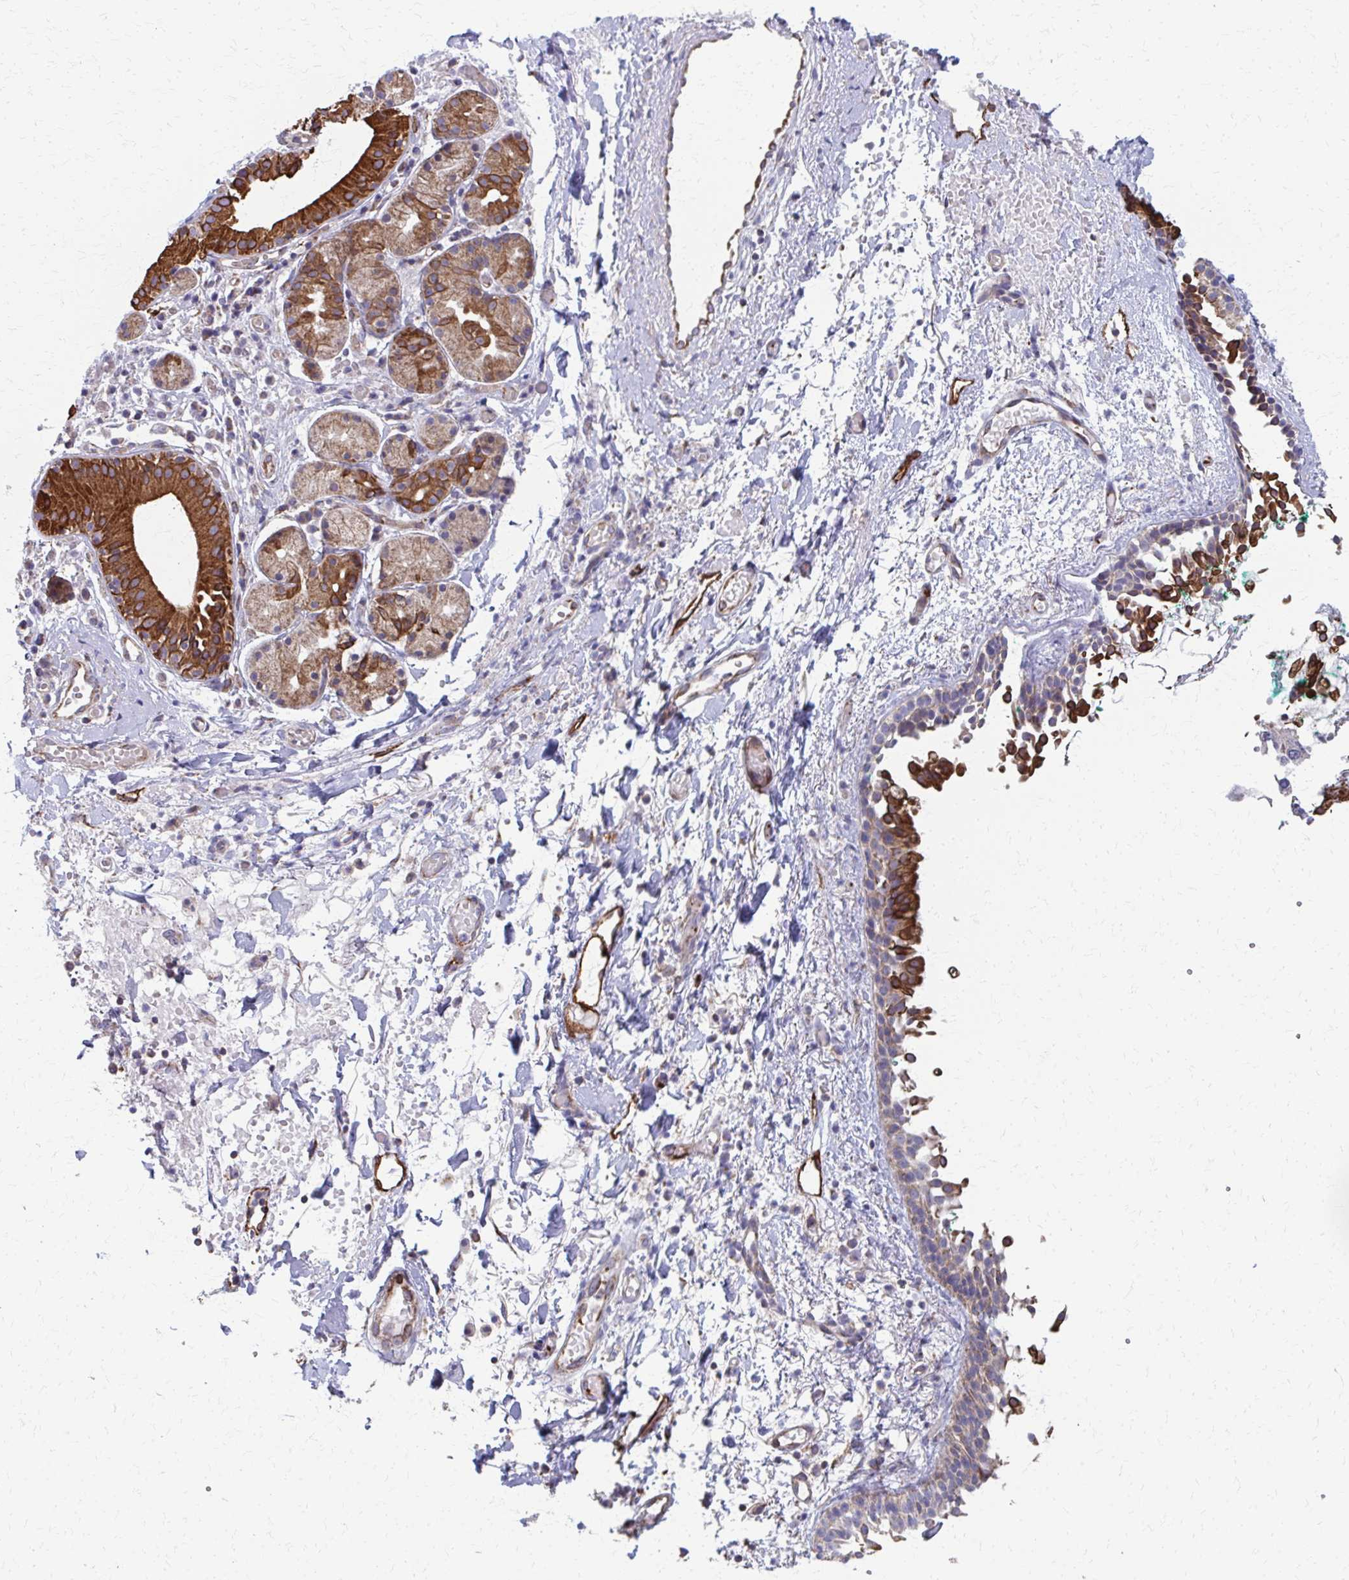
{"staining": {"intensity": "strong", "quantity": "25%-75%", "location": "cytoplasmic/membranous"}, "tissue": "nasopharynx", "cell_type": "Respiratory epithelial cells", "image_type": "normal", "snomed": [{"axis": "morphology", "description": "Normal tissue, NOS"}, {"axis": "morphology", "description": "Basal cell carcinoma"}, {"axis": "topography", "description": "Cartilage tissue"}, {"axis": "topography", "description": "Nasopharynx"}, {"axis": "topography", "description": "Oral tissue"}], "caption": "Immunohistochemical staining of benign nasopharynx shows 25%-75% levels of strong cytoplasmic/membranous protein staining in about 25%-75% of respiratory epithelial cells.", "gene": "FAHD1", "patient": {"sex": "female", "age": 77}}